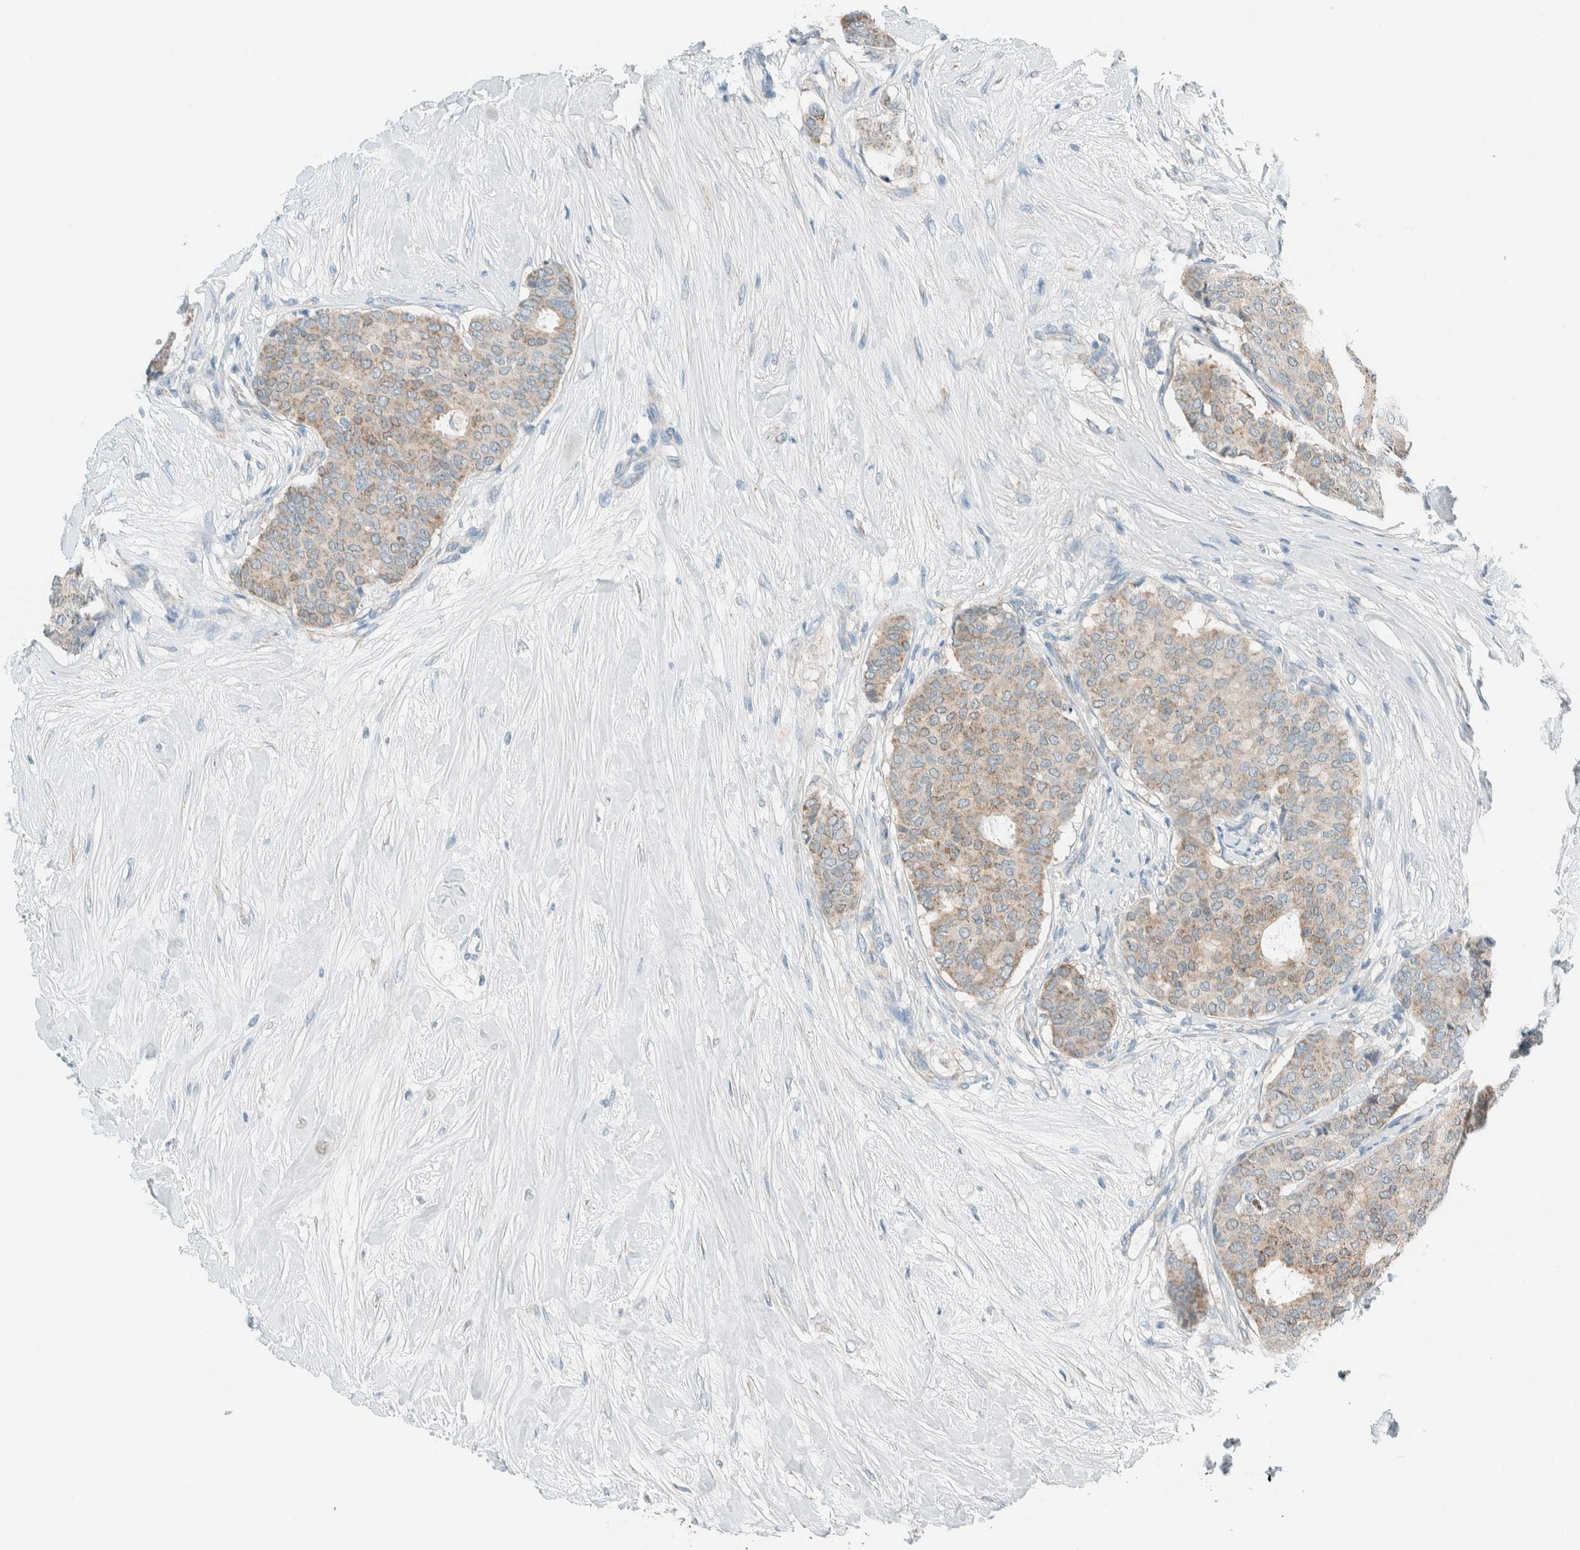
{"staining": {"intensity": "weak", "quantity": ">75%", "location": "cytoplasmic/membranous"}, "tissue": "breast cancer", "cell_type": "Tumor cells", "image_type": "cancer", "snomed": [{"axis": "morphology", "description": "Duct carcinoma"}, {"axis": "topography", "description": "Breast"}], "caption": "There is low levels of weak cytoplasmic/membranous positivity in tumor cells of breast cancer, as demonstrated by immunohistochemical staining (brown color).", "gene": "ALDH7A1", "patient": {"sex": "female", "age": 75}}